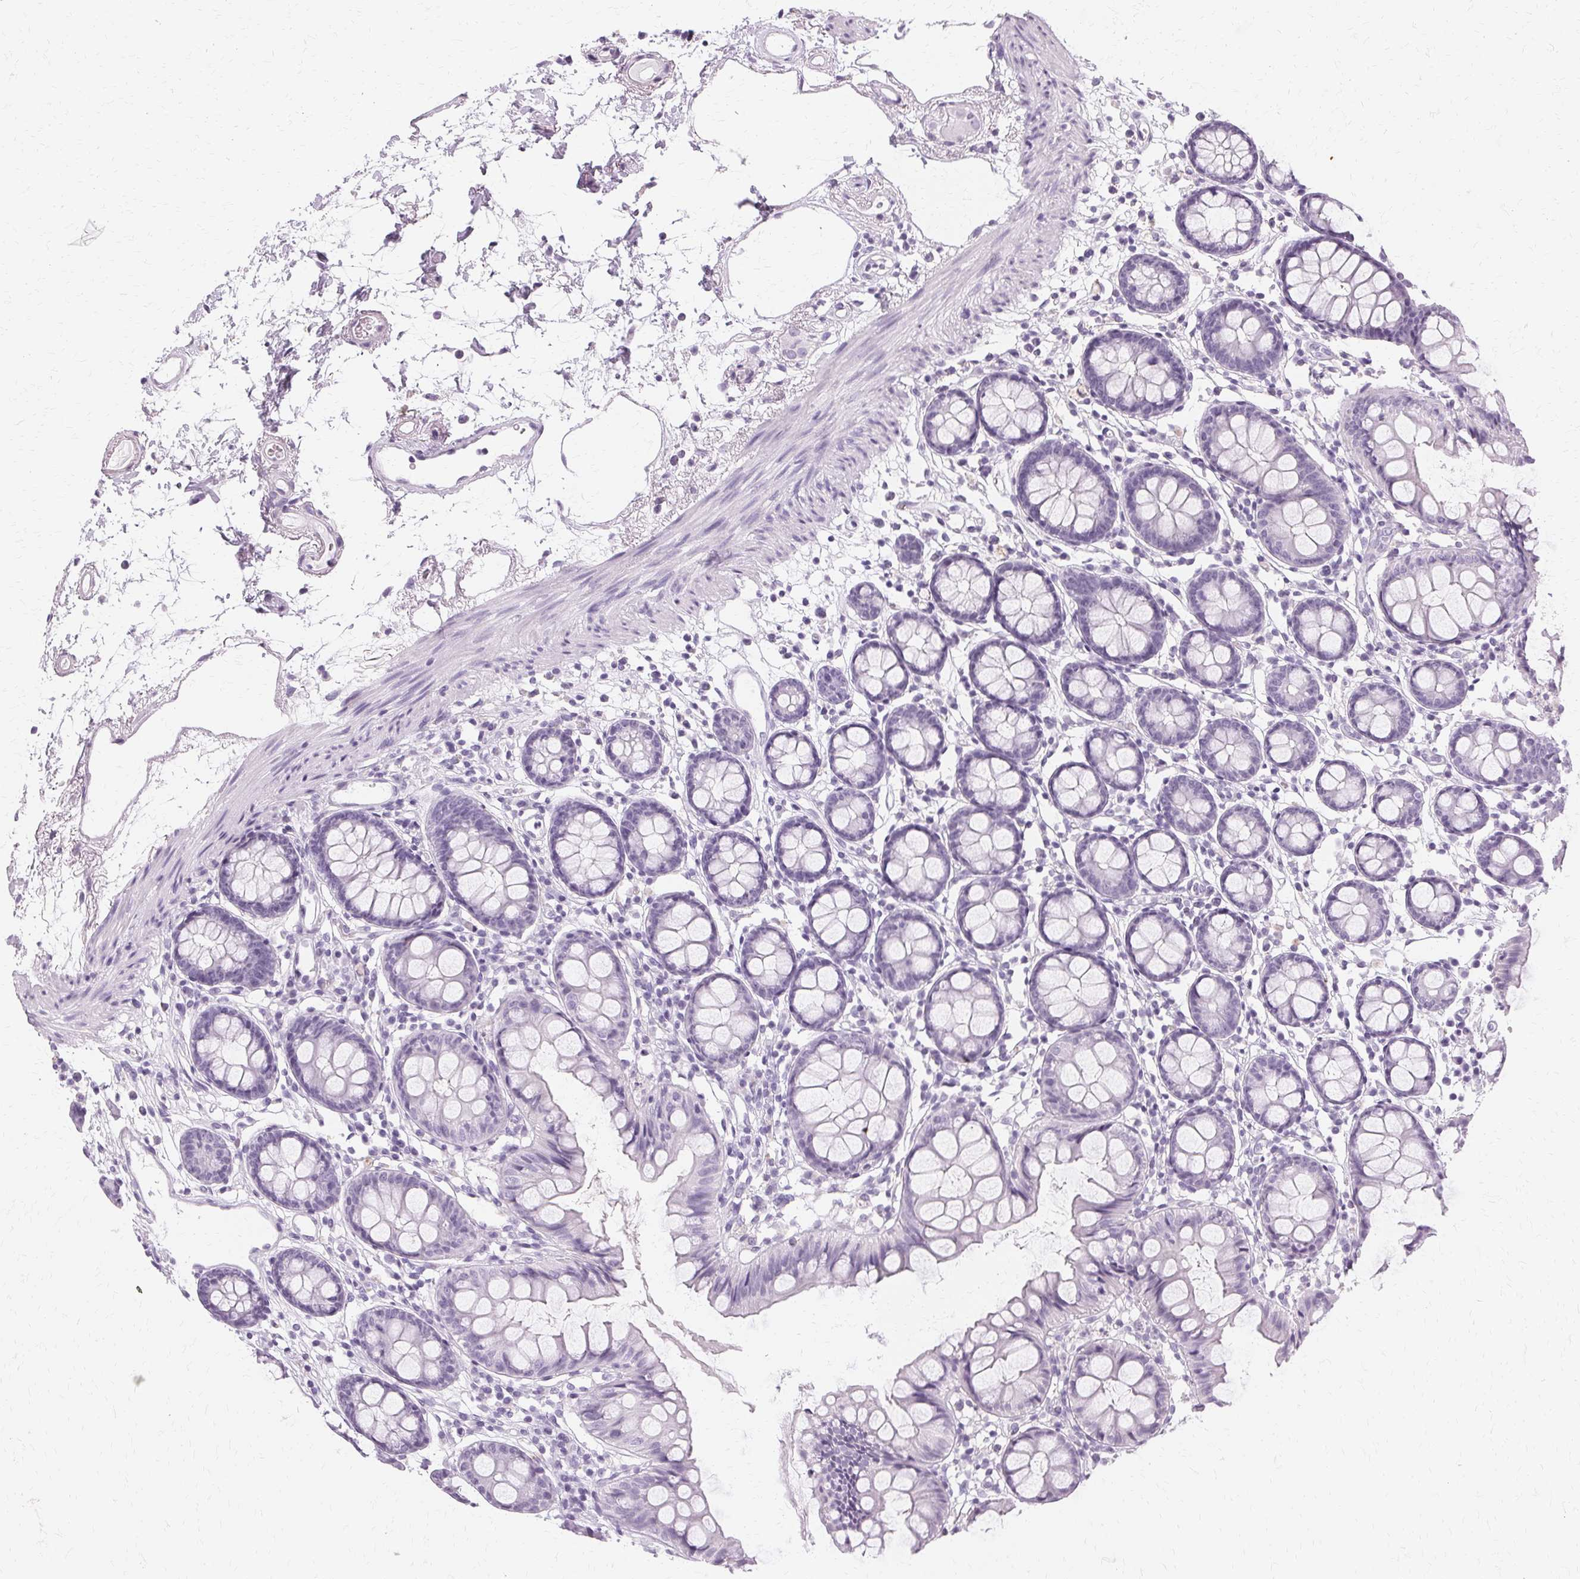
{"staining": {"intensity": "negative", "quantity": "none", "location": "none"}, "tissue": "colon", "cell_type": "Endothelial cells", "image_type": "normal", "snomed": [{"axis": "morphology", "description": "Normal tissue, NOS"}, {"axis": "topography", "description": "Colon"}], "caption": "DAB (3,3'-diaminobenzidine) immunohistochemical staining of normal colon exhibits no significant expression in endothelial cells.", "gene": "KRT6A", "patient": {"sex": "female", "age": 84}}